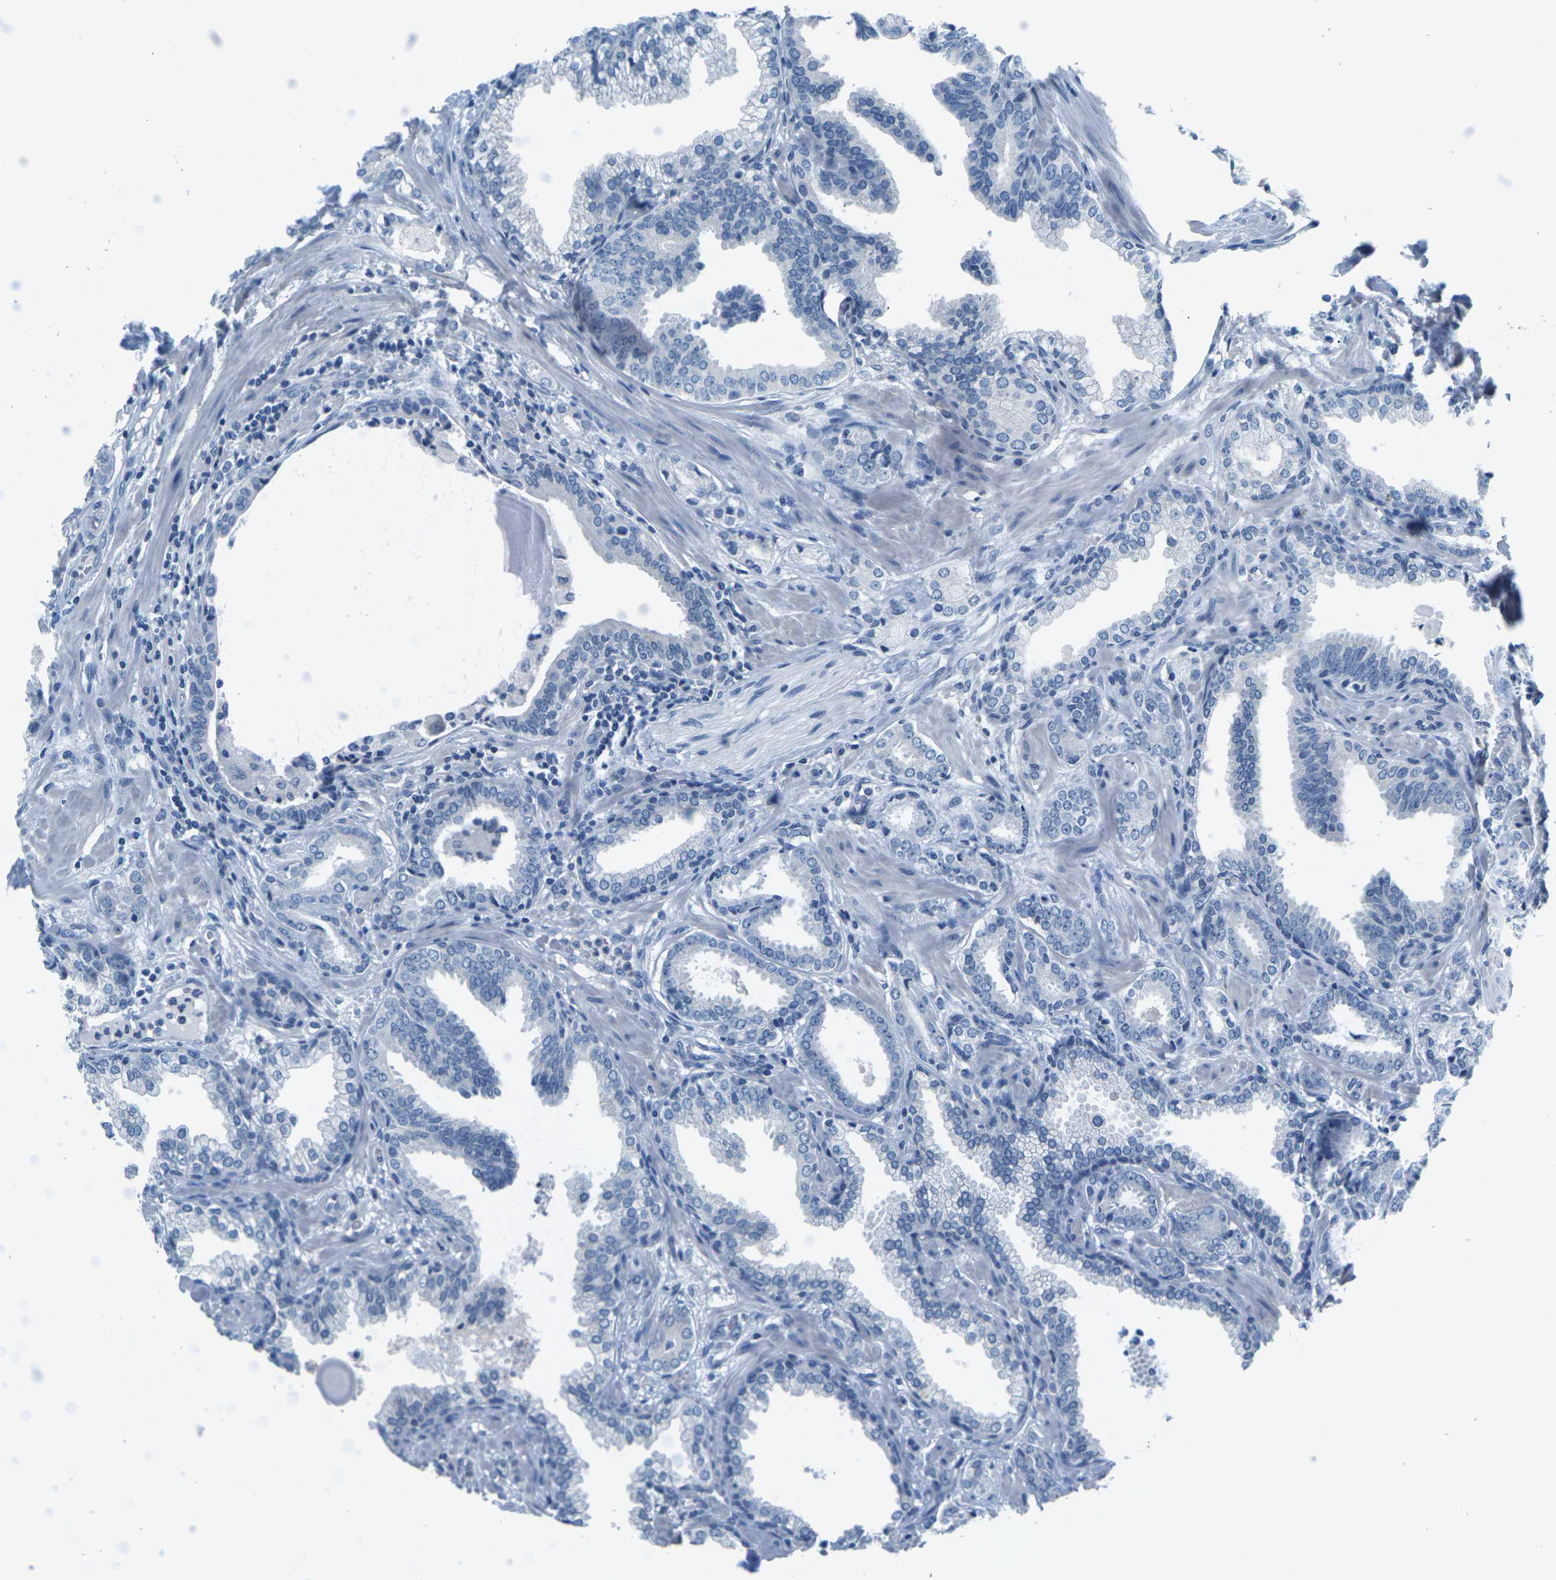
{"staining": {"intensity": "negative", "quantity": "none", "location": "none"}, "tissue": "prostate cancer", "cell_type": "Tumor cells", "image_type": "cancer", "snomed": [{"axis": "morphology", "description": "Adenocarcinoma, Low grade"}, {"axis": "topography", "description": "Prostate"}], "caption": "This photomicrograph is of prostate cancer (adenocarcinoma (low-grade)) stained with immunohistochemistry to label a protein in brown with the nuclei are counter-stained blue. There is no positivity in tumor cells.", "gene": "UMOD", "patient": {"sex": "male", "age": 53}}